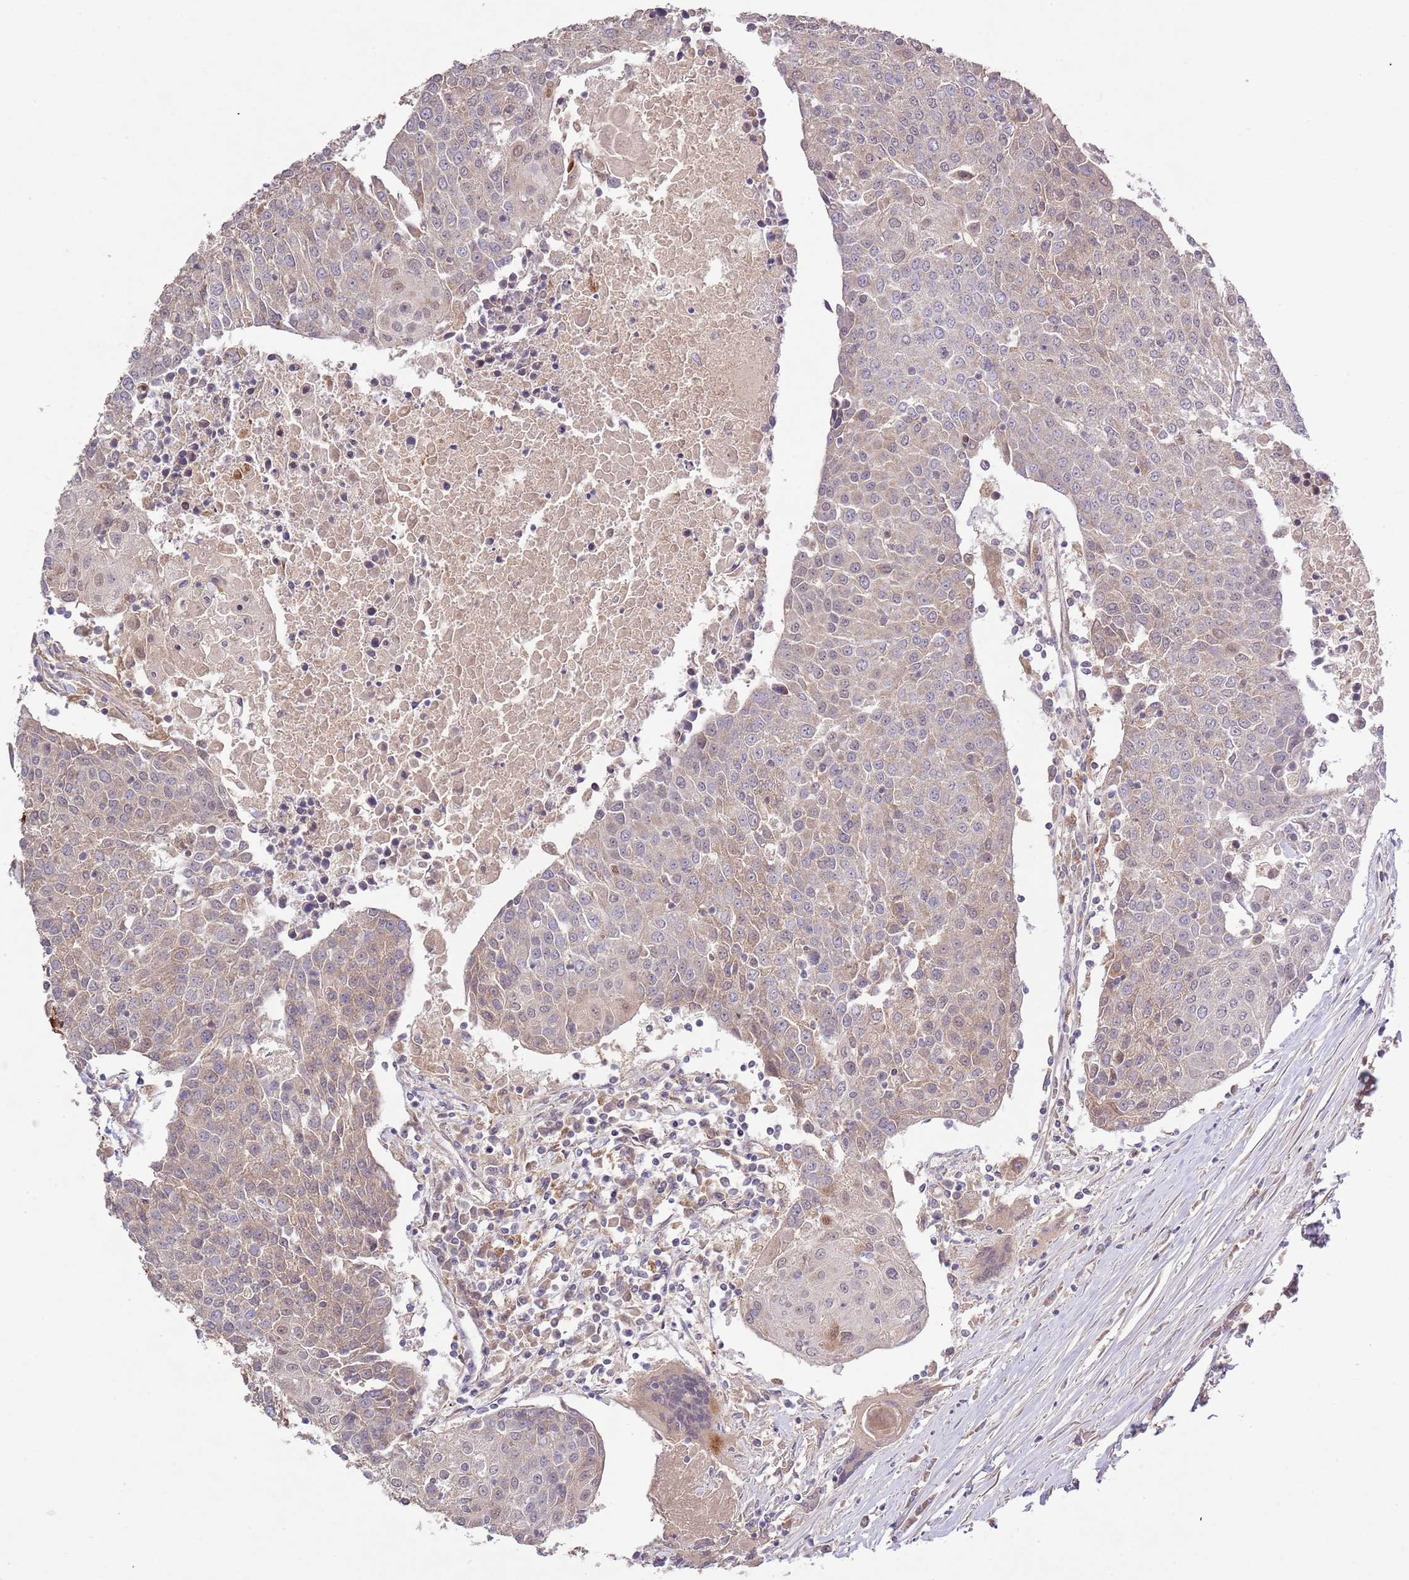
{"staining": {"intensity": "weak", "quantity": "25%-75%", "location": "cytoplasmic/membranous"}, "tissue": "urothelial cancer", "cell_type": "Tumor cells", "image_type": "cancer", "snomed": [{"axis": "morphology", "description": "Urothelial carcinoma, High grade"}, {"axis": "topography", "description": "Urinary bladder"}], "caption": "Protein staining demonstrates weak cytoplasmic/membranous staining in approximately 25%-75% of tumor cells in high-grade urothelial carcinoma.", "gene": "IVD", "patient": {"sex": "female", "age": 85}}